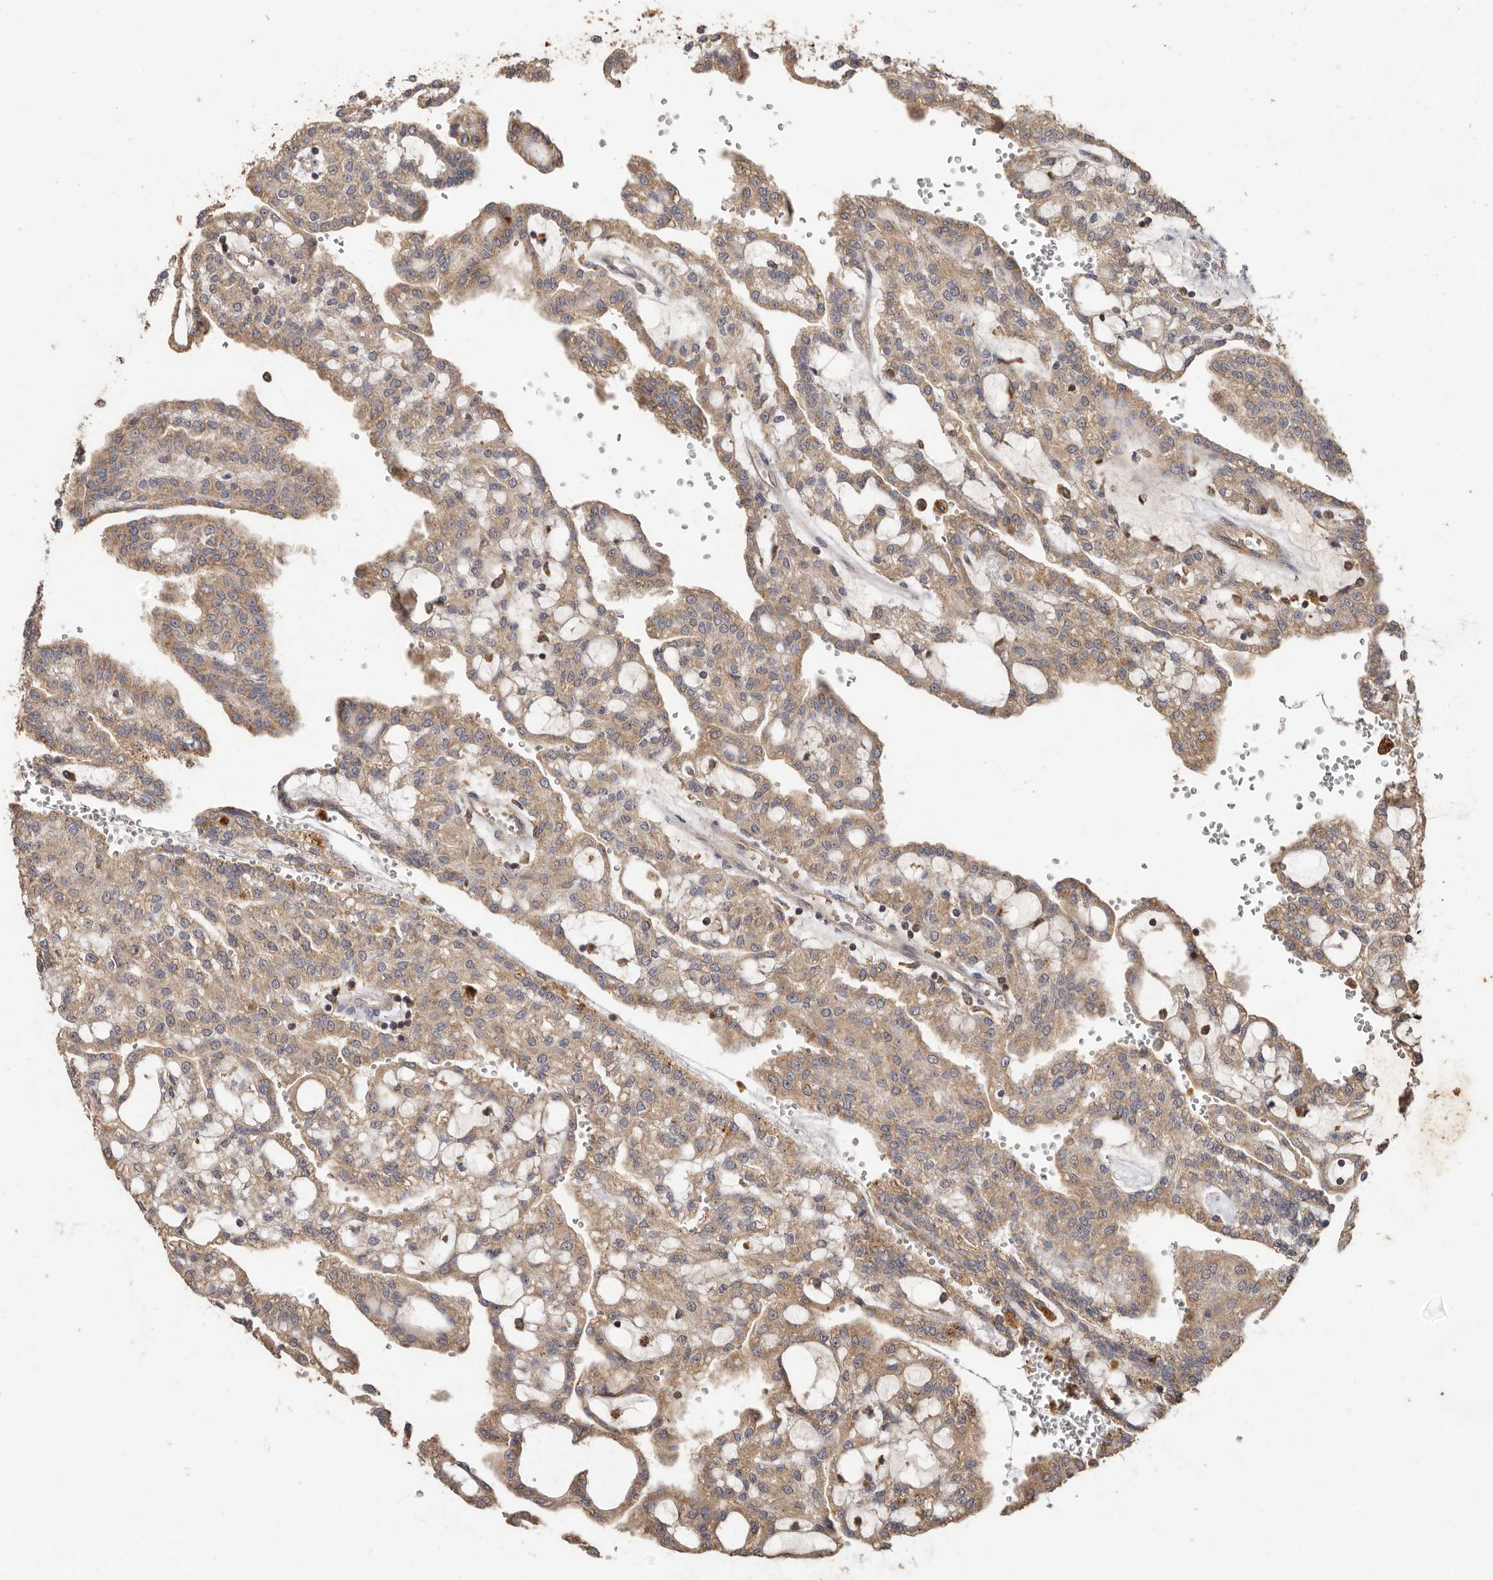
{"staining": {"intensity": "moderate", "quantity": ">75%", "location": "cytoplasmic/membranous"}, "tissue": "renal cancer", "cell_type": "Tumor cells", "image_type": "cancer", "snomed": [{"axis": "morphology", "description": "Adenocarcinoma, NOS"}, {"axis": "topography", "description": "Kidney"}], "caption": "IHC (DAB) staining of human renal cancer reveals moderate cytoplasmic/membranous protein expression in about >75% of tumor cells.", "gene": "RWDD1", "patient": {"sex": "male", "age": 63}}